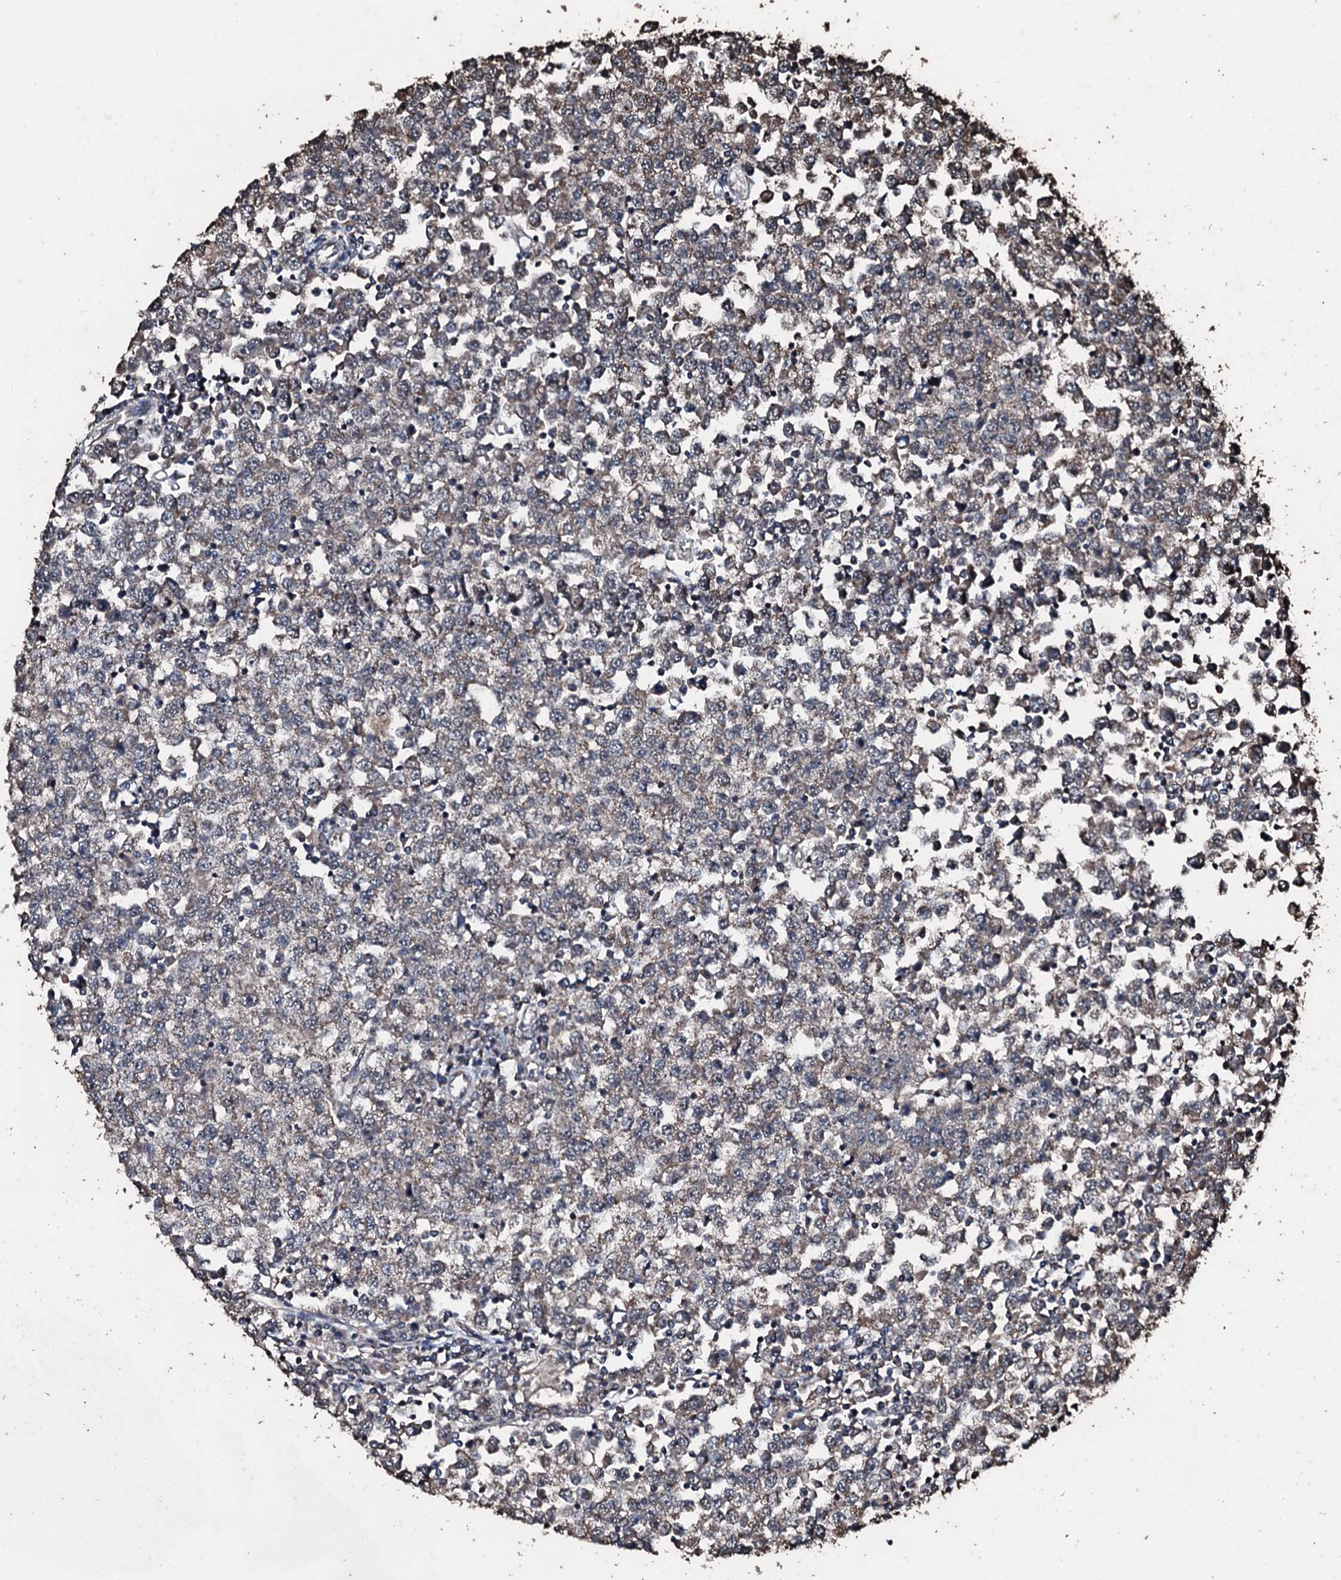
{"staining": {"intensity": "weak", "quantity": "<25%", "location": "cytoplasmic/membranous"}, "tissue": "testis cancer", "cell_type": "Tumor cells", "image_type": "cancer", "snomed": [{"axis": "morphology", "description": "Seminoma, NOS"}, {"axis": "topography", "description": "Testis"}], "caption": "Micrograph shows no significant protein staining in tumor cells of testis cancer (seminoma).", "gene": "FAAP24", "patient": {"sex": "male", "age": 65}}